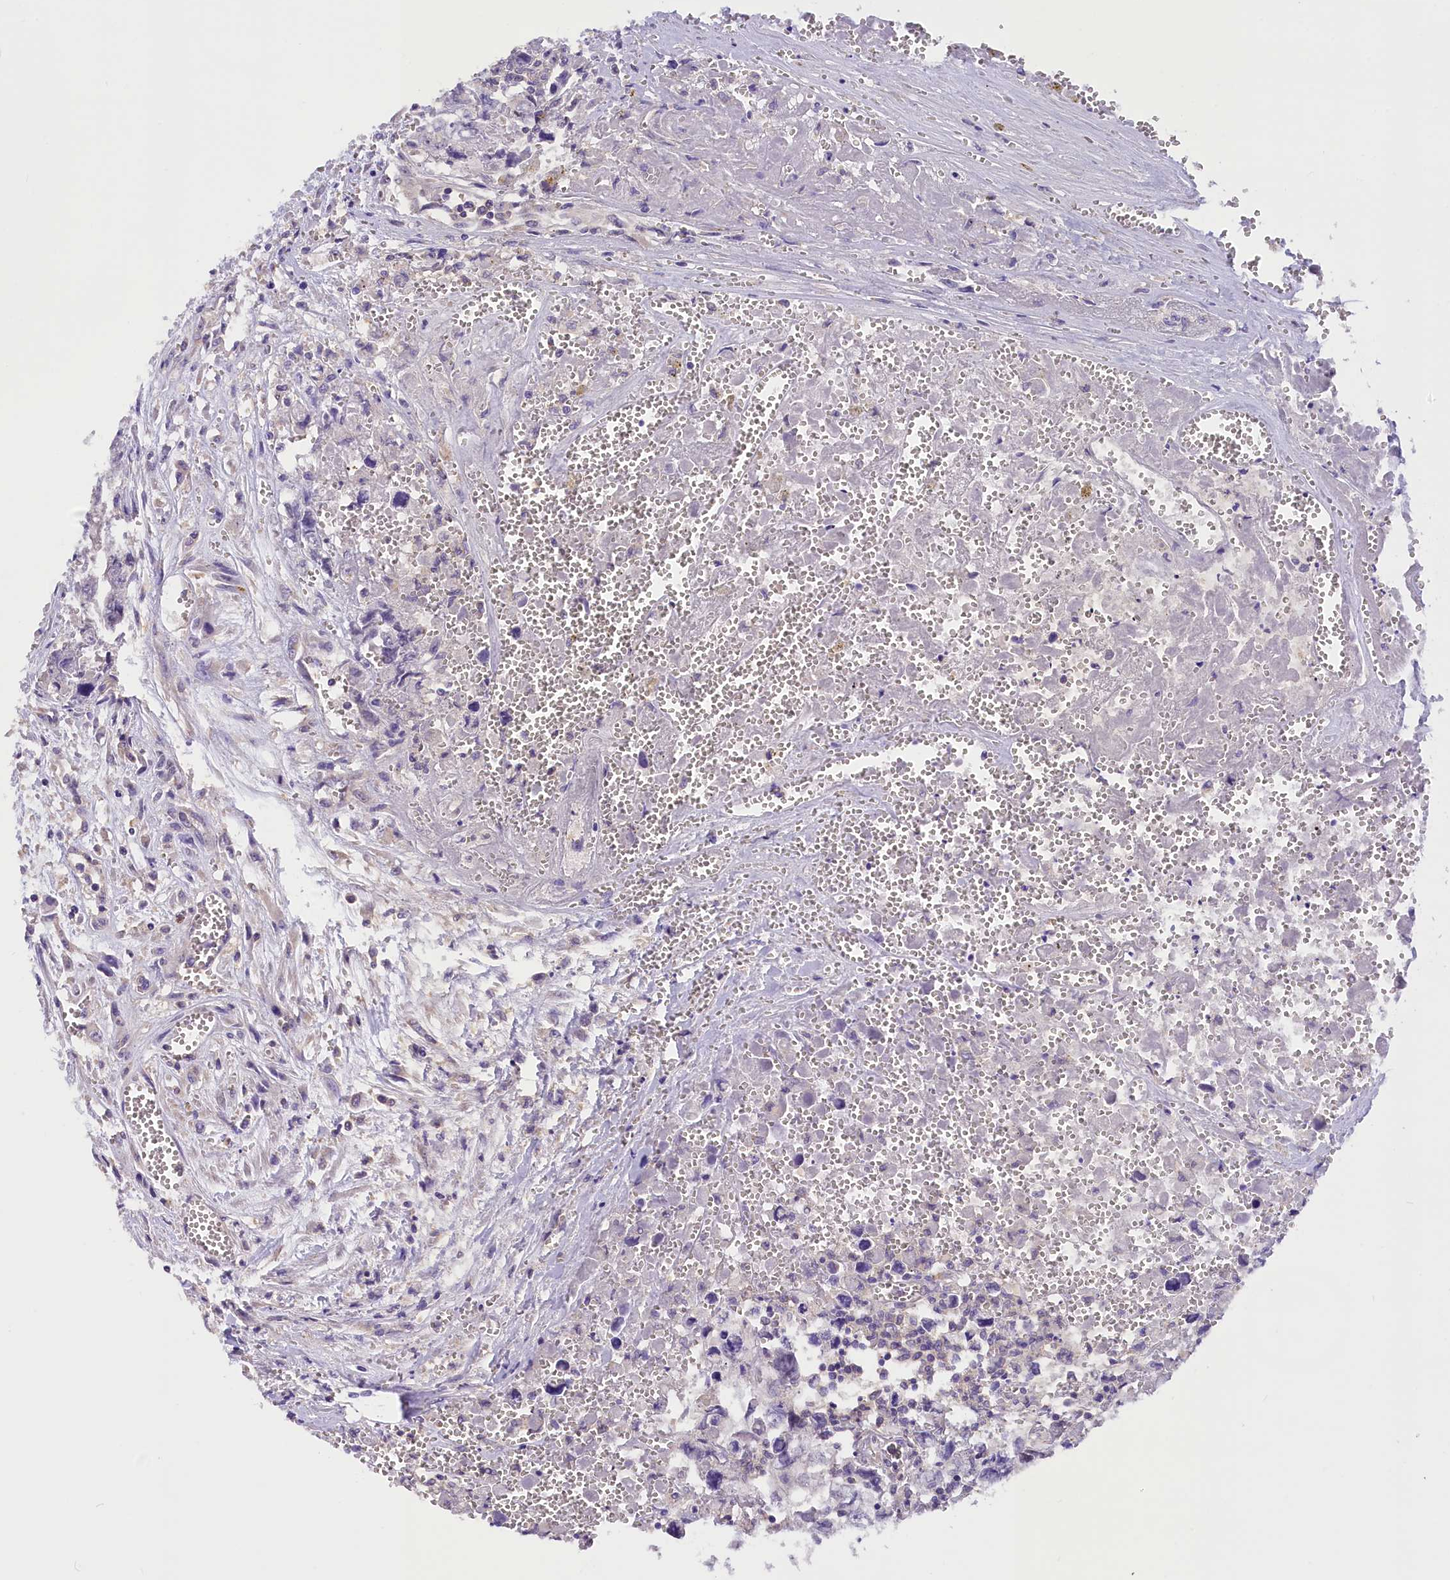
{"staining": {"intensity": "negative", "quantity": "none", "location": "none"}, "tissue": "testis cancer", "cell_type": "Tumor cells", "image_type": "cancer", "snomed": [{"axis": "morphology", "description": "Carcinoma, Embryonal, NOS"}, {"axis": "topography", "description": "Testis"}], "caption": "Immunohistochemistry (IHC) image of human testis cancer (embryonal carcinoma) stained for a protein (brown), which displays no positivity in tumor cells. Nuclei are stained in blue.", "gene": "AP3B2", "patient": {"sex": "male", "age": 31}}